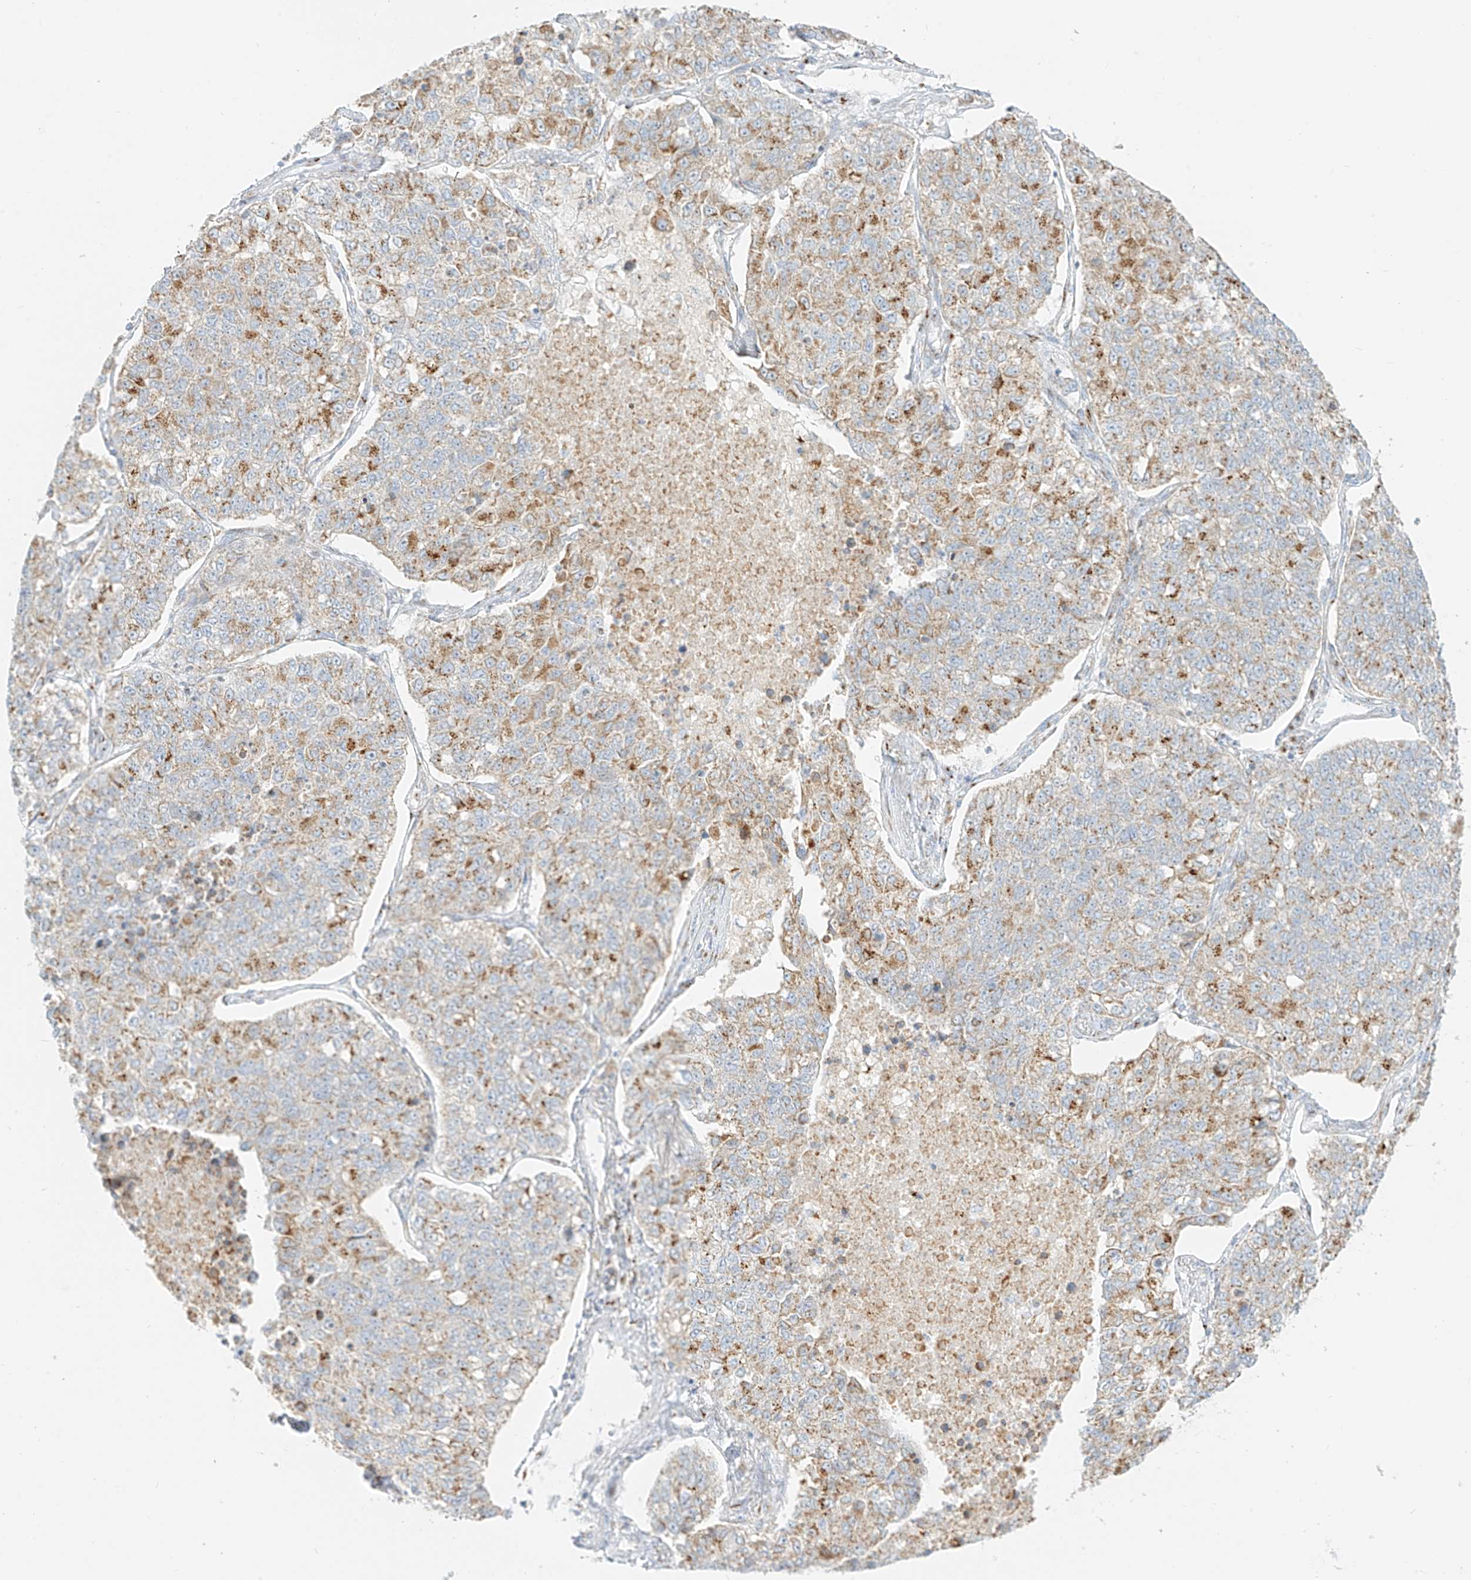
{"staining": {"intensity": "moderate", "quantity": "<25%", "location": "cytoplasmic/membranous"}, "tissue": "lung cancer", "cell_type": "Tumor cells", "image_type": "cancer", "snomed": [{"axis": "morphology", "description": "Adenocarcinoma, NOS"}, {"axis": "topography", "description": "Lung"}], "caption": "Lung cancer (adenocarcinoma) was stained to show a protein in brown. There is low levels of moderate cytoplasmic/membranous expression in about <25% of tumor cells.", "gene": "TMEM87B", "patient": {"sex": "male", "age": 49}}